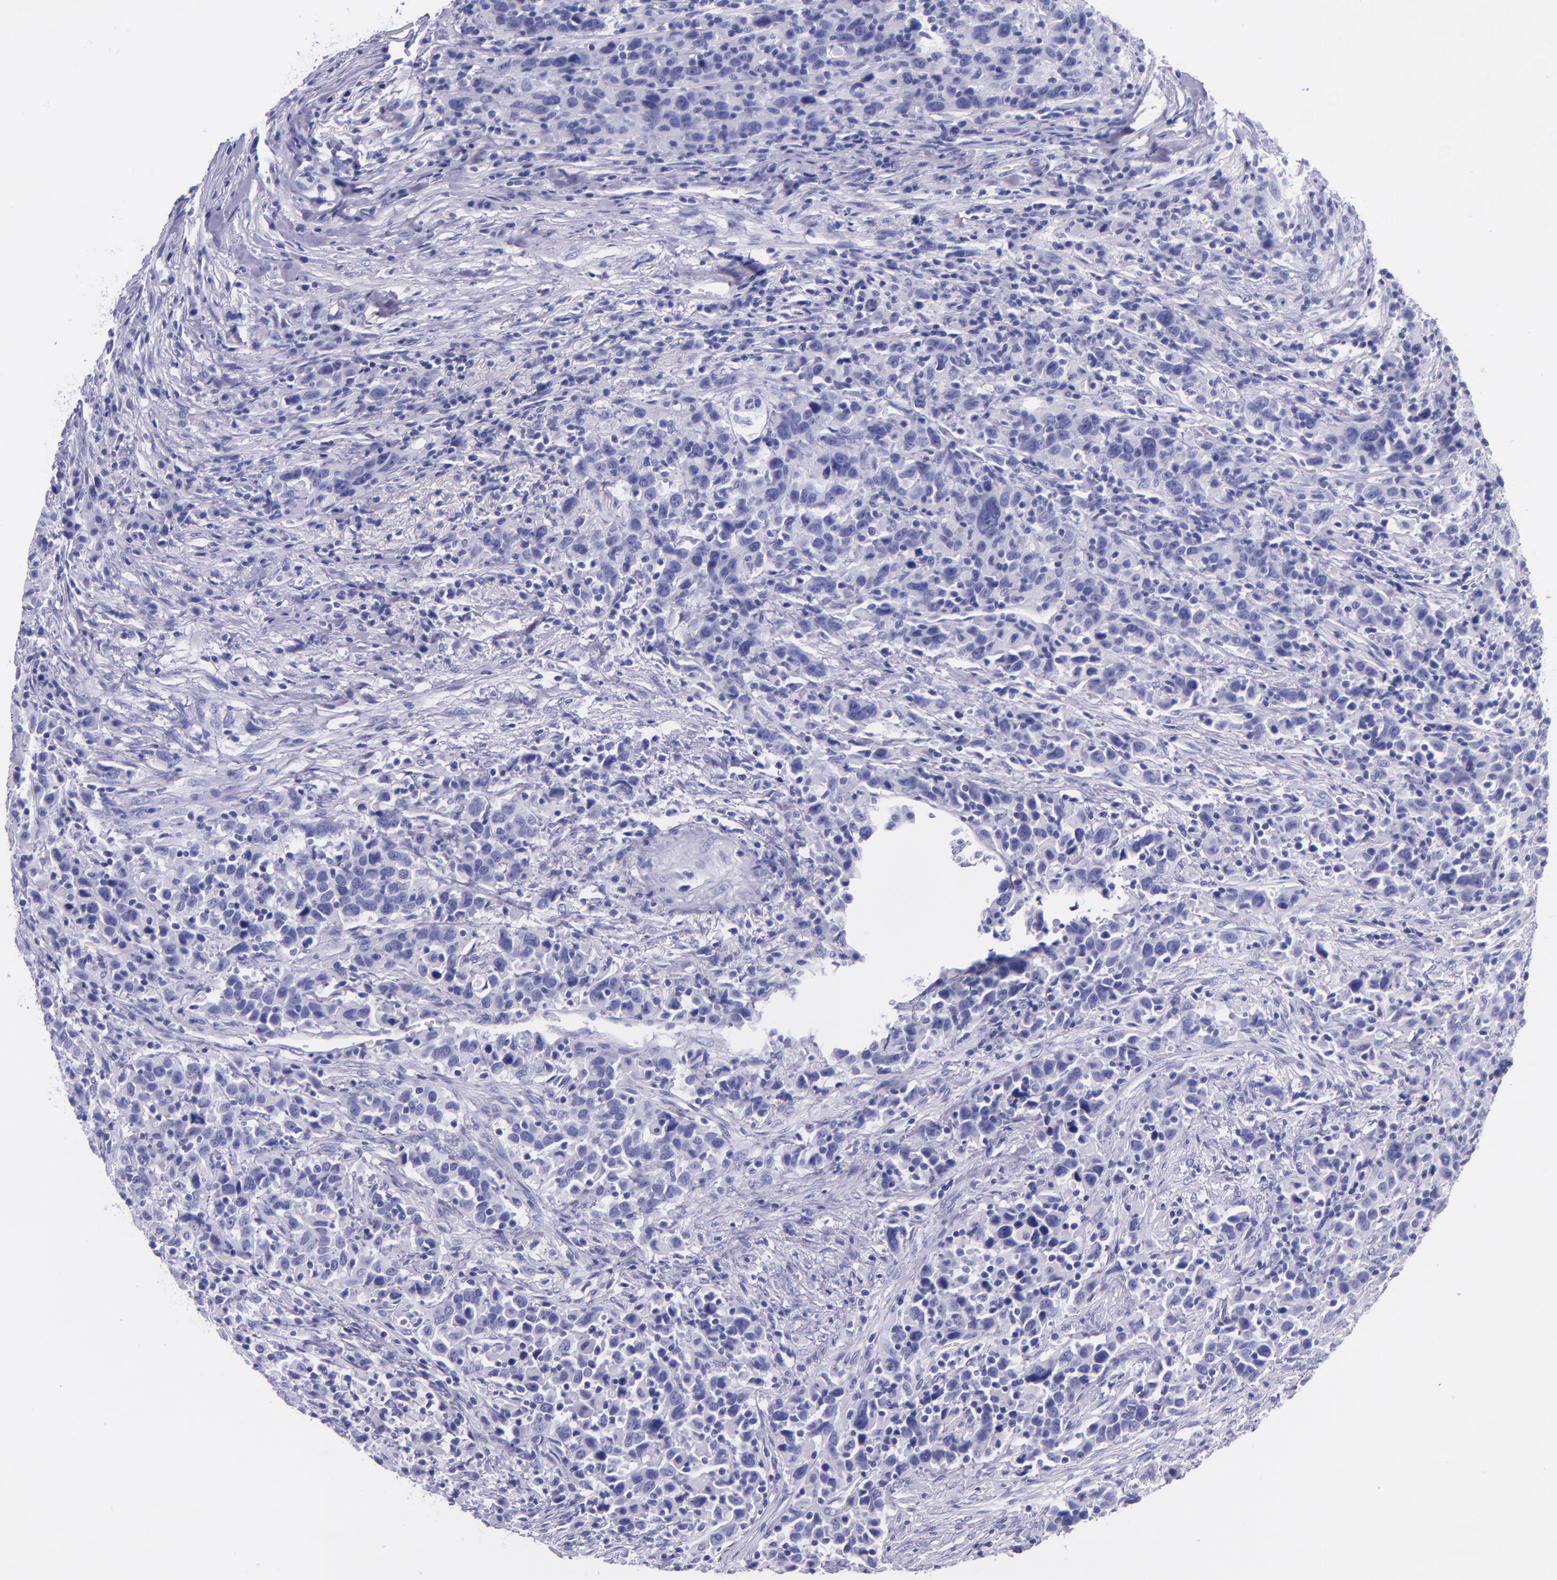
{"staining": {"intensity": "negative", "quantity": "none", "location": "none"}, "tissue": "urothelial cancer", "cell_type": "Tumor cells", "image_type": "cancer", "snomed": [{"axis": "morphology", "description": "Urothelial carcinoma, High grade"}, {"axis": "topography", "description": "Urinary bladder"}], "caption": "Immunohistochemistry (IHC) photomicrograph of urothelial cancer stained for a protein (brown), which demonstrates no staining in tumor cells.", "gene": "MBP", "patient": {"sex": "male", "age": 61}}